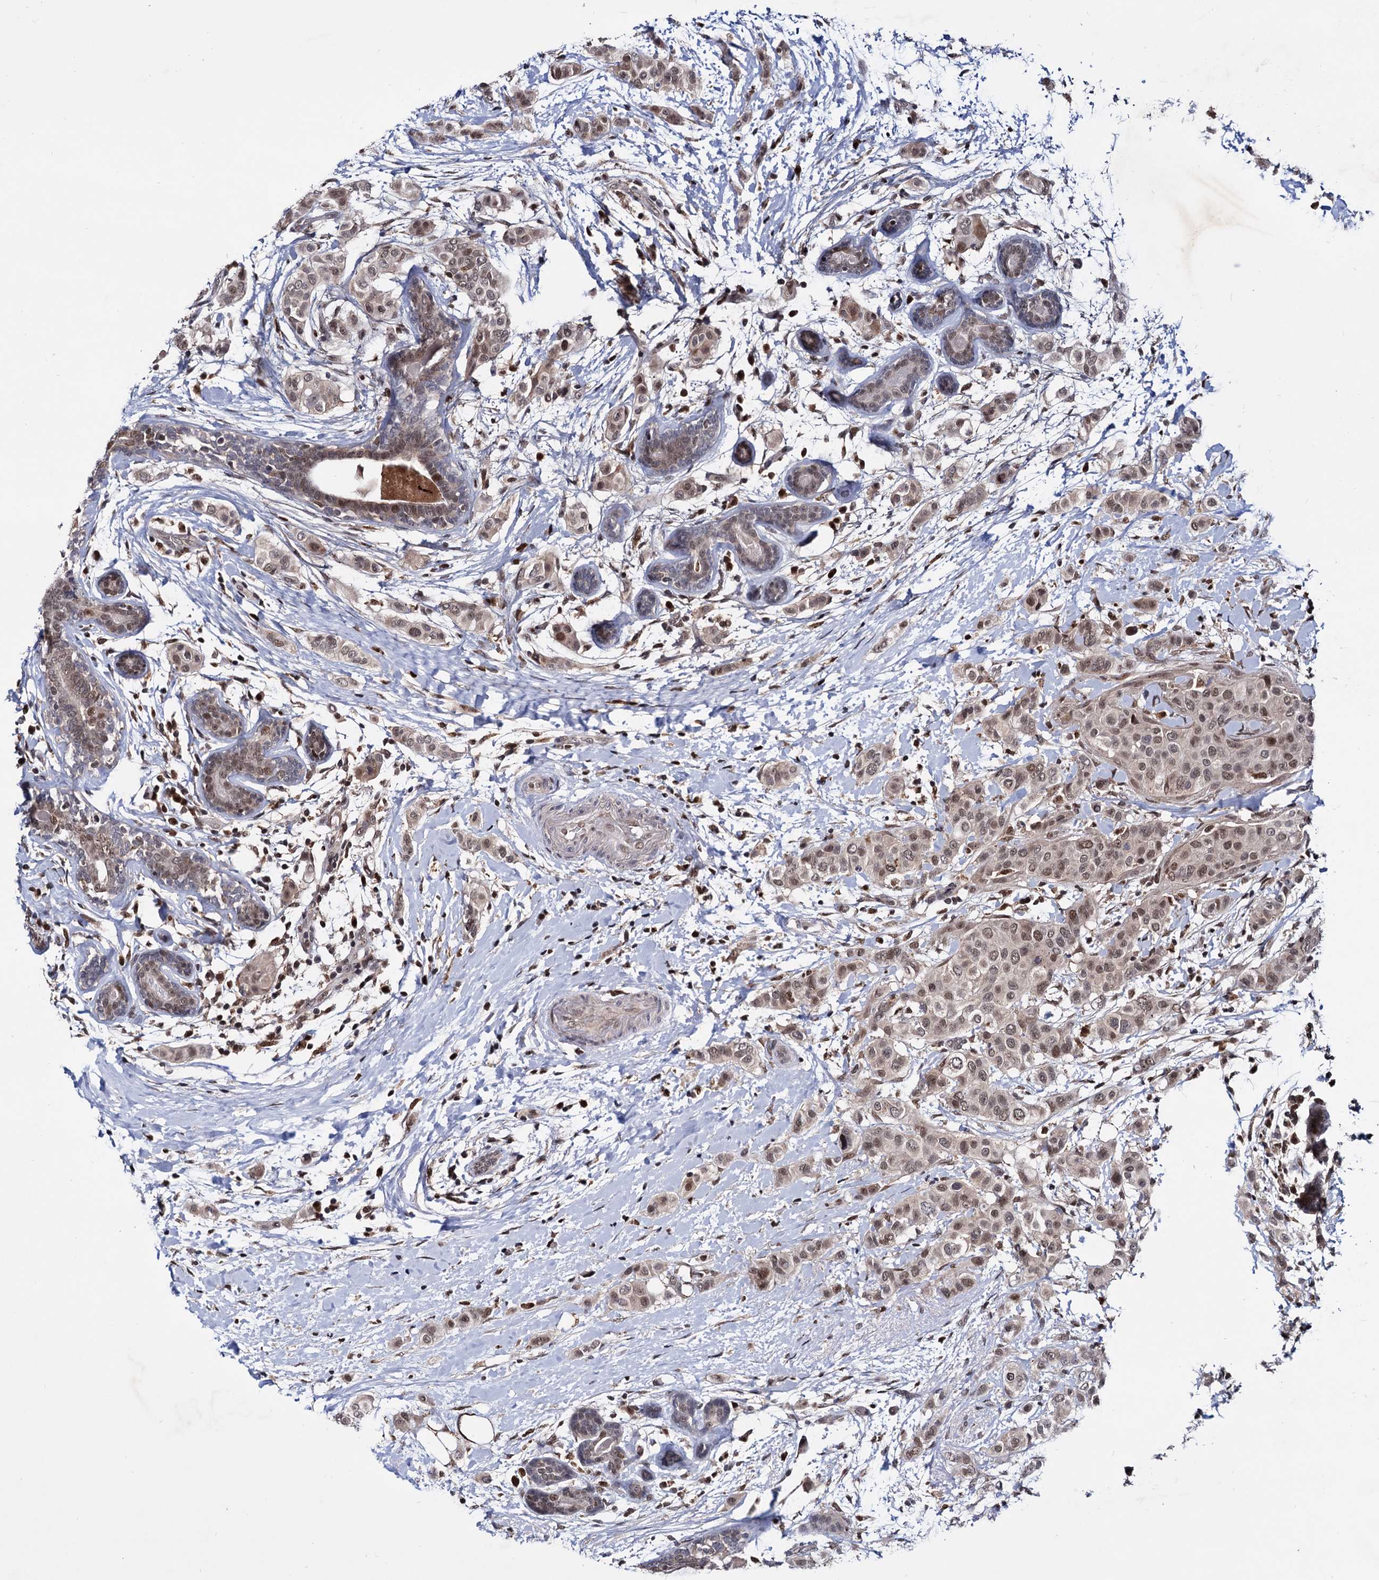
{"staining": {"intensity": "moderate", "quantity": ">75%", "location": "nuclear"}, "tissue": "breast cancer", "cell_type": "Tumor cells", "image_type": "cancer", "snomed": [{"axis": "morphology", "description": "Lobular carcinoma"}, {"axis": "topography", "description": "Breast"}], "caption": "The immunohistochemical stain highlights moderate nuclear expression in tumor cells of breast cancer tissue.", "gene": "RNASEH2B", "patient": {"sex": "female", "age": 51}}